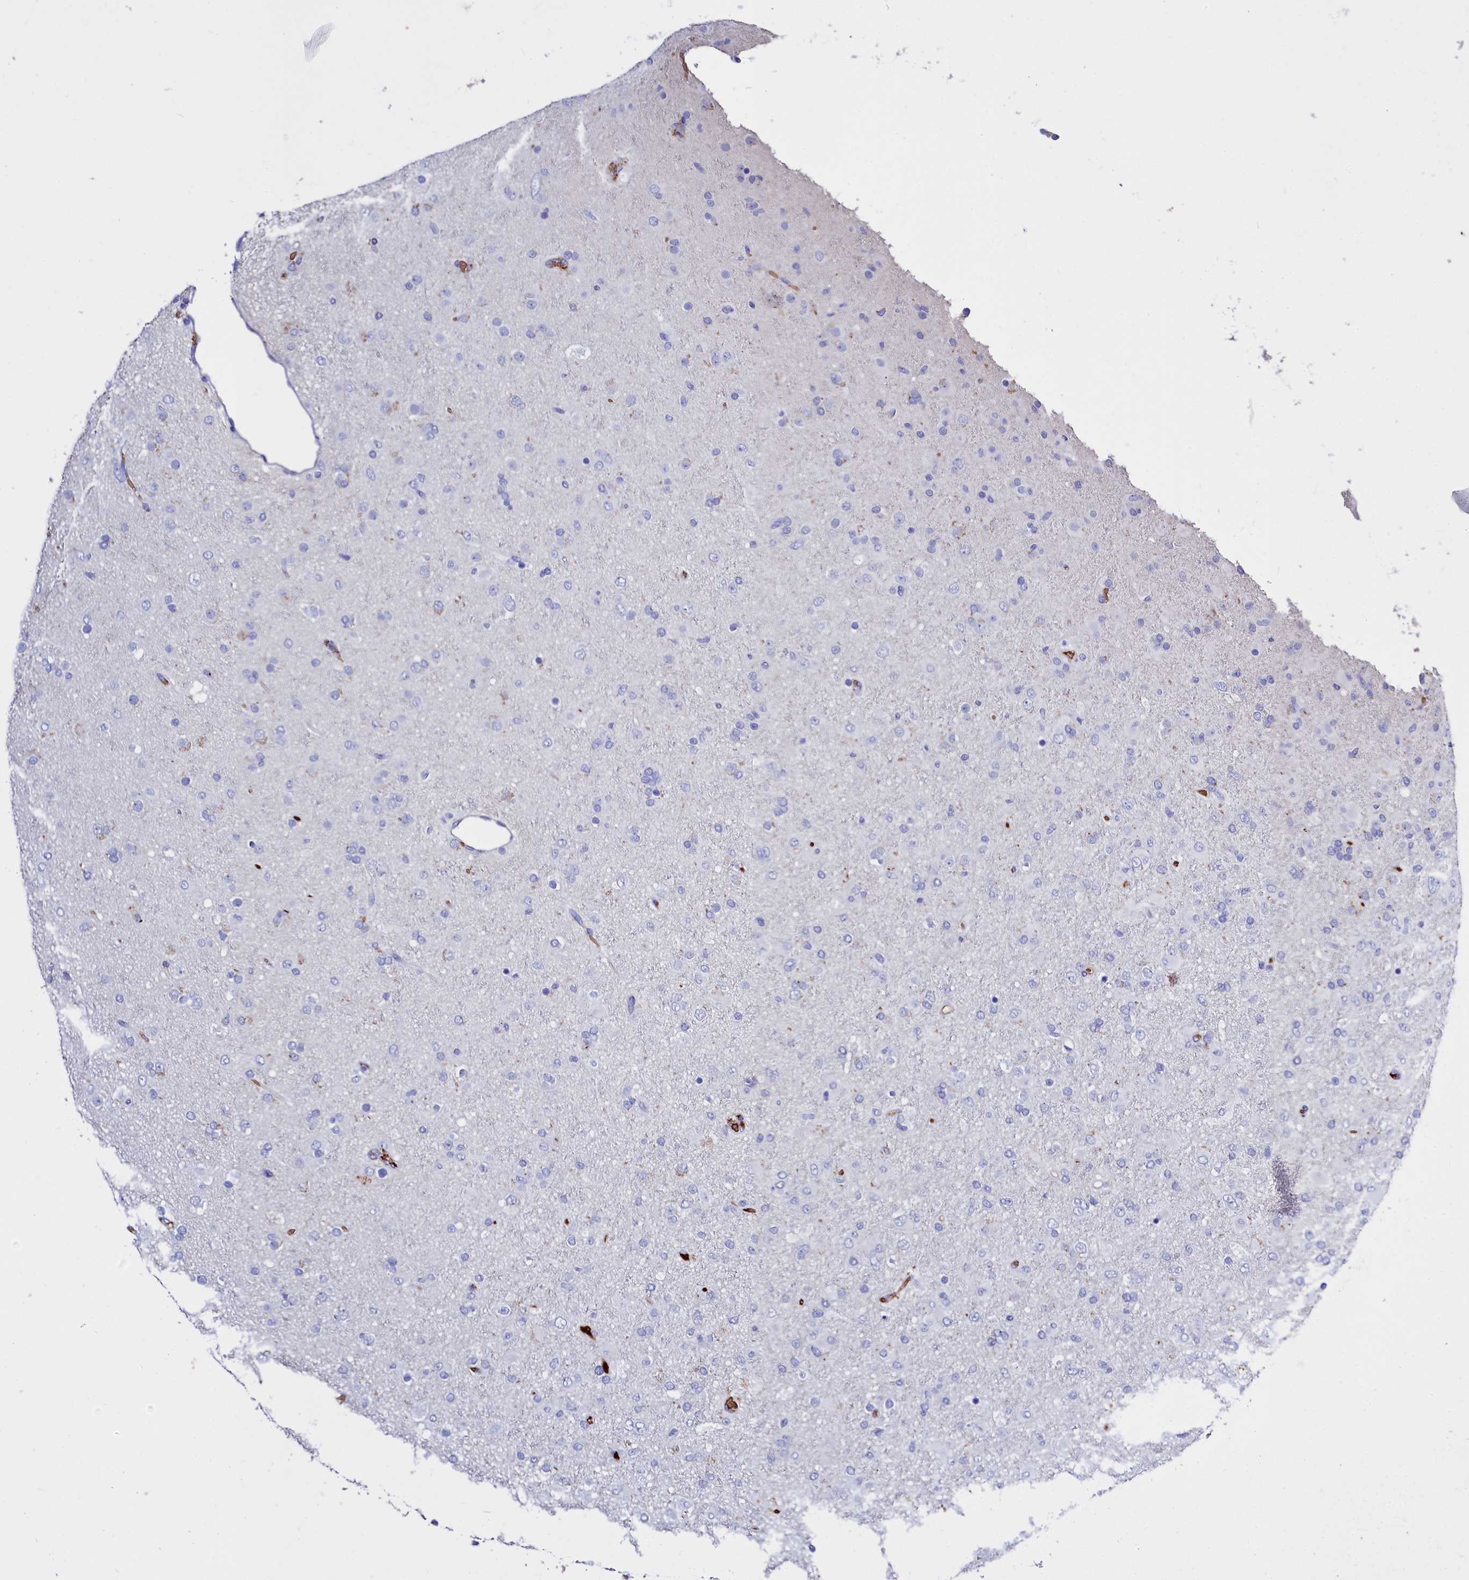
{"staining": {"intensity": "negative", "quantity": "none", "location": "none"}, "tissue": "glioma", "cell_type": "Tumor cells", "image_type": "cancer", "snomed": [{"axis": "morphology", "description": "Glioma, malignant, Low grade"}, {"axis": "topography", "description": "Brain"}], "caption": "This is a photomicrograph of IHC staining of malignant low-grade glioma, which shows no expression in tumor cells.", "gene": "RPUSD3", "patient": {"sex": "male", "age": 65}}